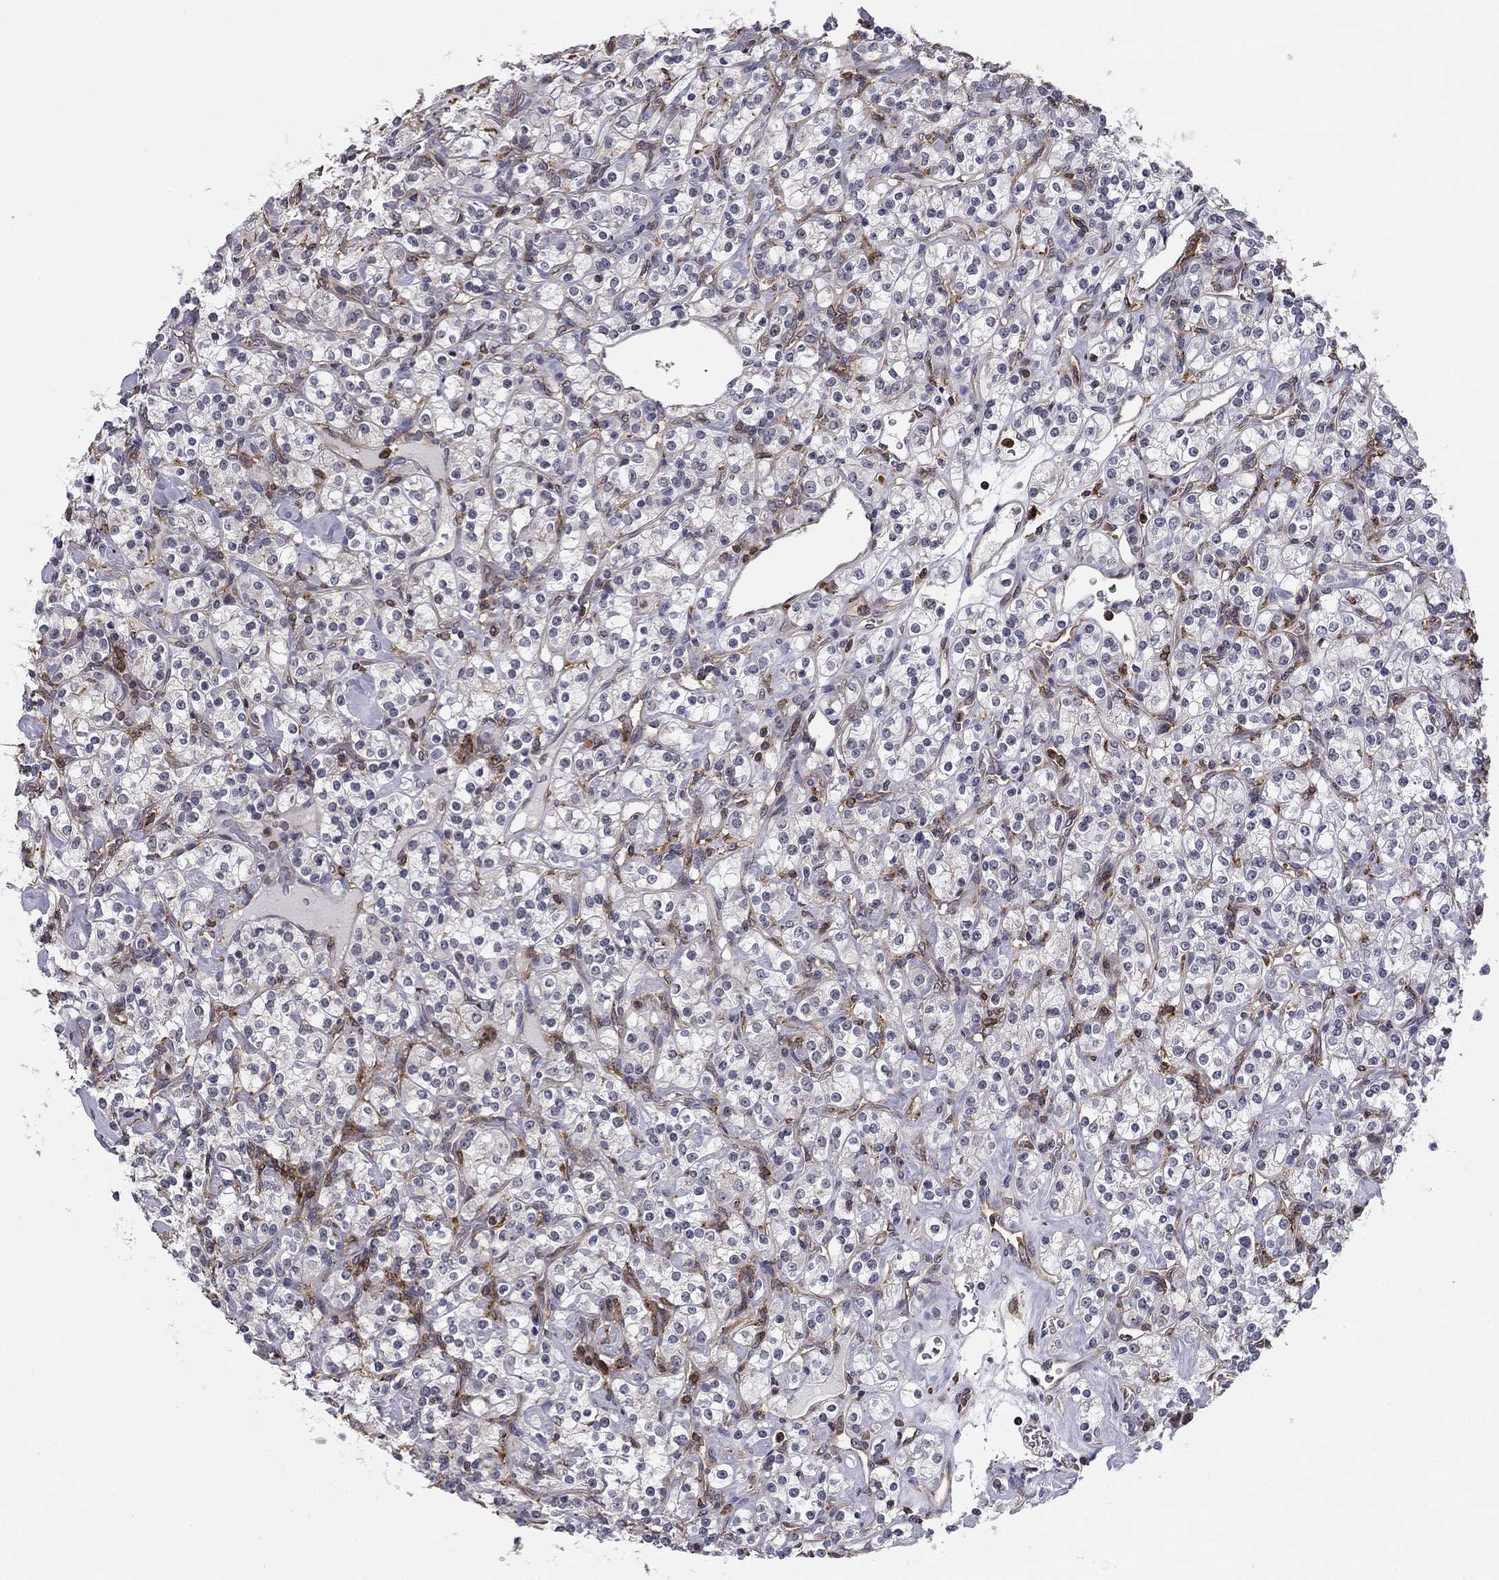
{"staining": {"intensity": "negative", "quantity": "none", "location": "none"}, "tissue": "renal cancer", "cell_type": "Tumor cells", "image_type": "cancer", "snomed": [{"axis": "morphology", "description": "Adenocarcinoma, NOS"}, {"axis": "topography", "description": "Kidney"}], "caption": "DAB immunohistochemical staining of adenocarcinoma (renal) reveals no significant positivity in tumor cells.", "gene": "PLCB2", "patient": {"sex": "male", "age": 77}}